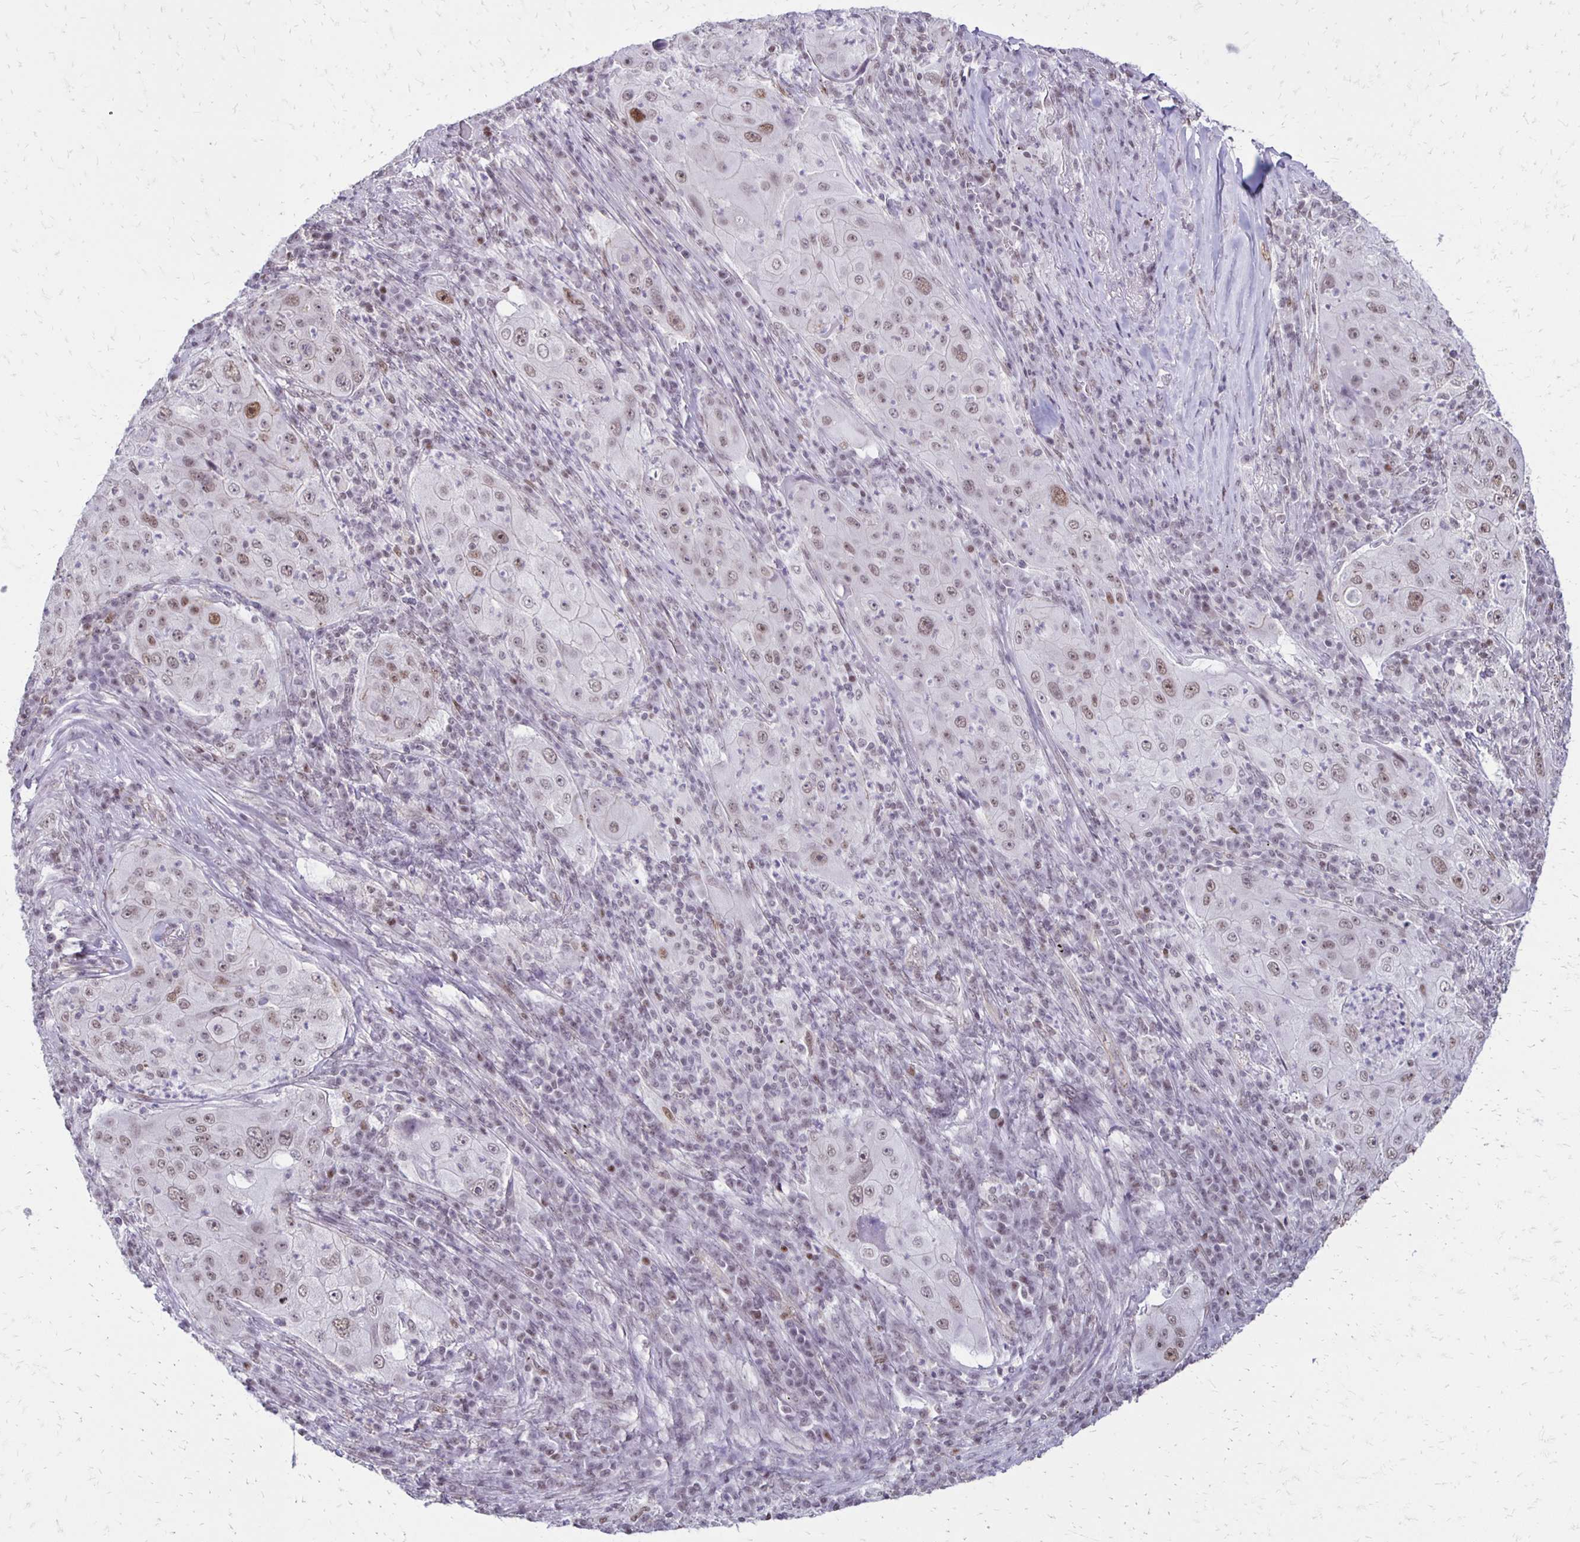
{"staining": {"intensity": "weak", "quantity": "25%-75%", "location": "nuclear"}, "tissue": "lung cancer", "cell_type": "Tumor cells", "image_type": "cancer", "snomed": [{"axis": "morphology", "description": "Squamous cell carcinoma, NOS"}, {"axis": "topography", "description": "Lung"}], "caption": "This histopathology image reveals immunohistochemistry (IHC) staining of human lung cancer (squamous cell carcinoma), with low weak nuclear expression in about 25%-75% of tumor cells.", "gene": "DDB2", "patient": {"sex": "female", "age": 59}}